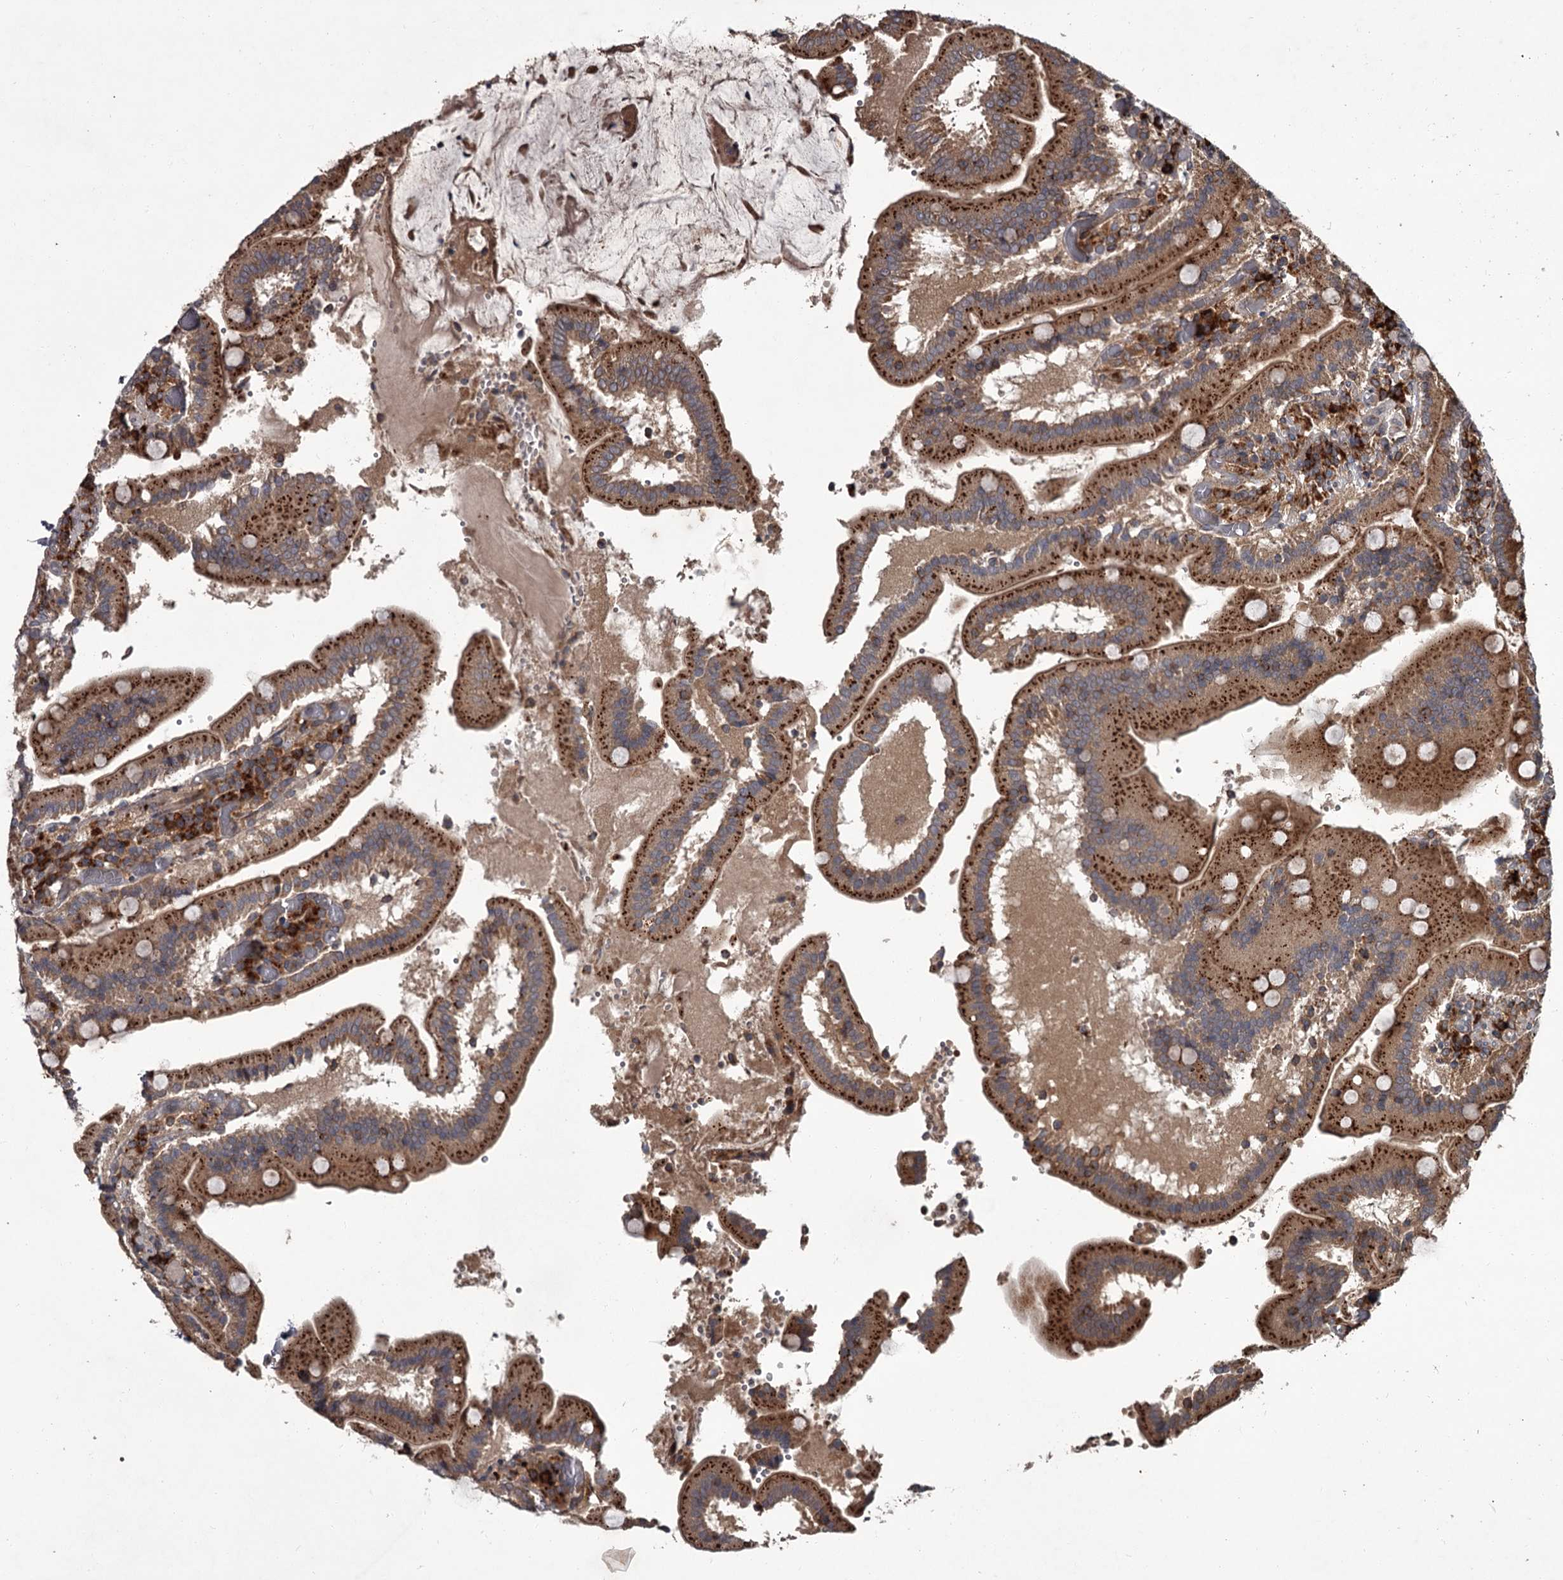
{"staining": {"intensity": "strong", "quantity": ">75%", "location": "cytoplasmic/membranous"}, "tissue": "duodenum", "cell_type": "Glandular cells", "image_type": "normal", "snomed": [{"axis": "morphology", "description": "Normal tissue, NOS"}, {"axis": "topography", "description": "Duodenum"}], "caption": "Duodenum stained for a protein demonstrates strong cytoplasmic/membranous positivity in glandular cells. The protein of interest is stained brown, and the nuclei are stained in blue (DAB IHC with brightfield microscopy, high magnification).", "gene": "UNC93B1", "patient": {"sex": "female", "age": 62}}